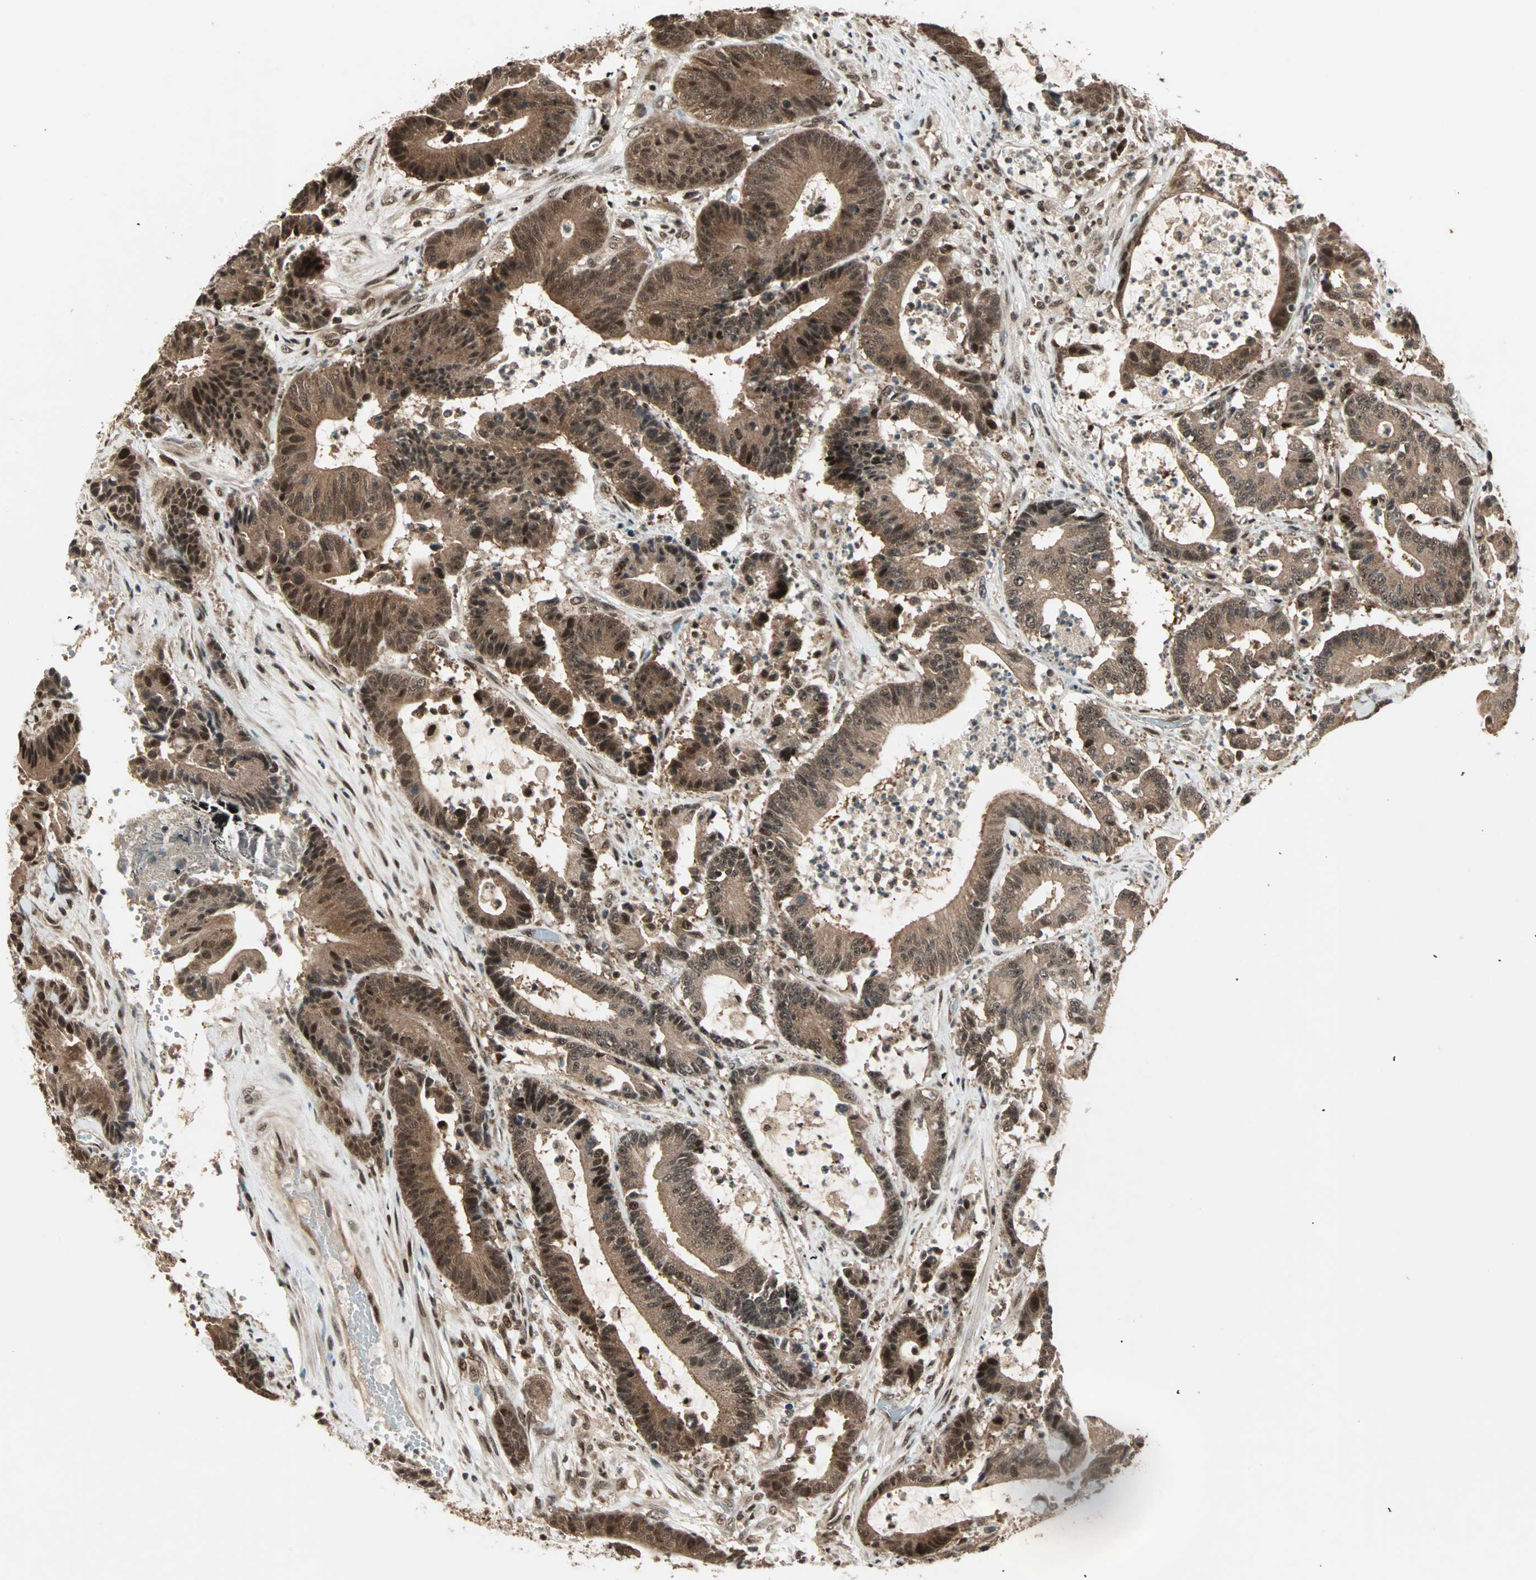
{"staining": {"intensity": "strong", "quantity": ">75%", "location": "cytoplasmic/membranous,nuclear"}, "tissue": "colorectal cancer", "cell_type": "Tumor cells", "image_type": "cancer", "snomed": [{"axis": "morphology", "description": "Adenocarcinoma, NOS"}, {"axis": "topography", "description": "Colon"}], "caption": "Protein staining reveals strong cytoplasmic/membranous and nuclear expression in approximately >75% of tumor cells in colorectal cancer (adenocarcinoma).", "gene": "ZNF44", "patient": {"sex": "female", "age": 84}}